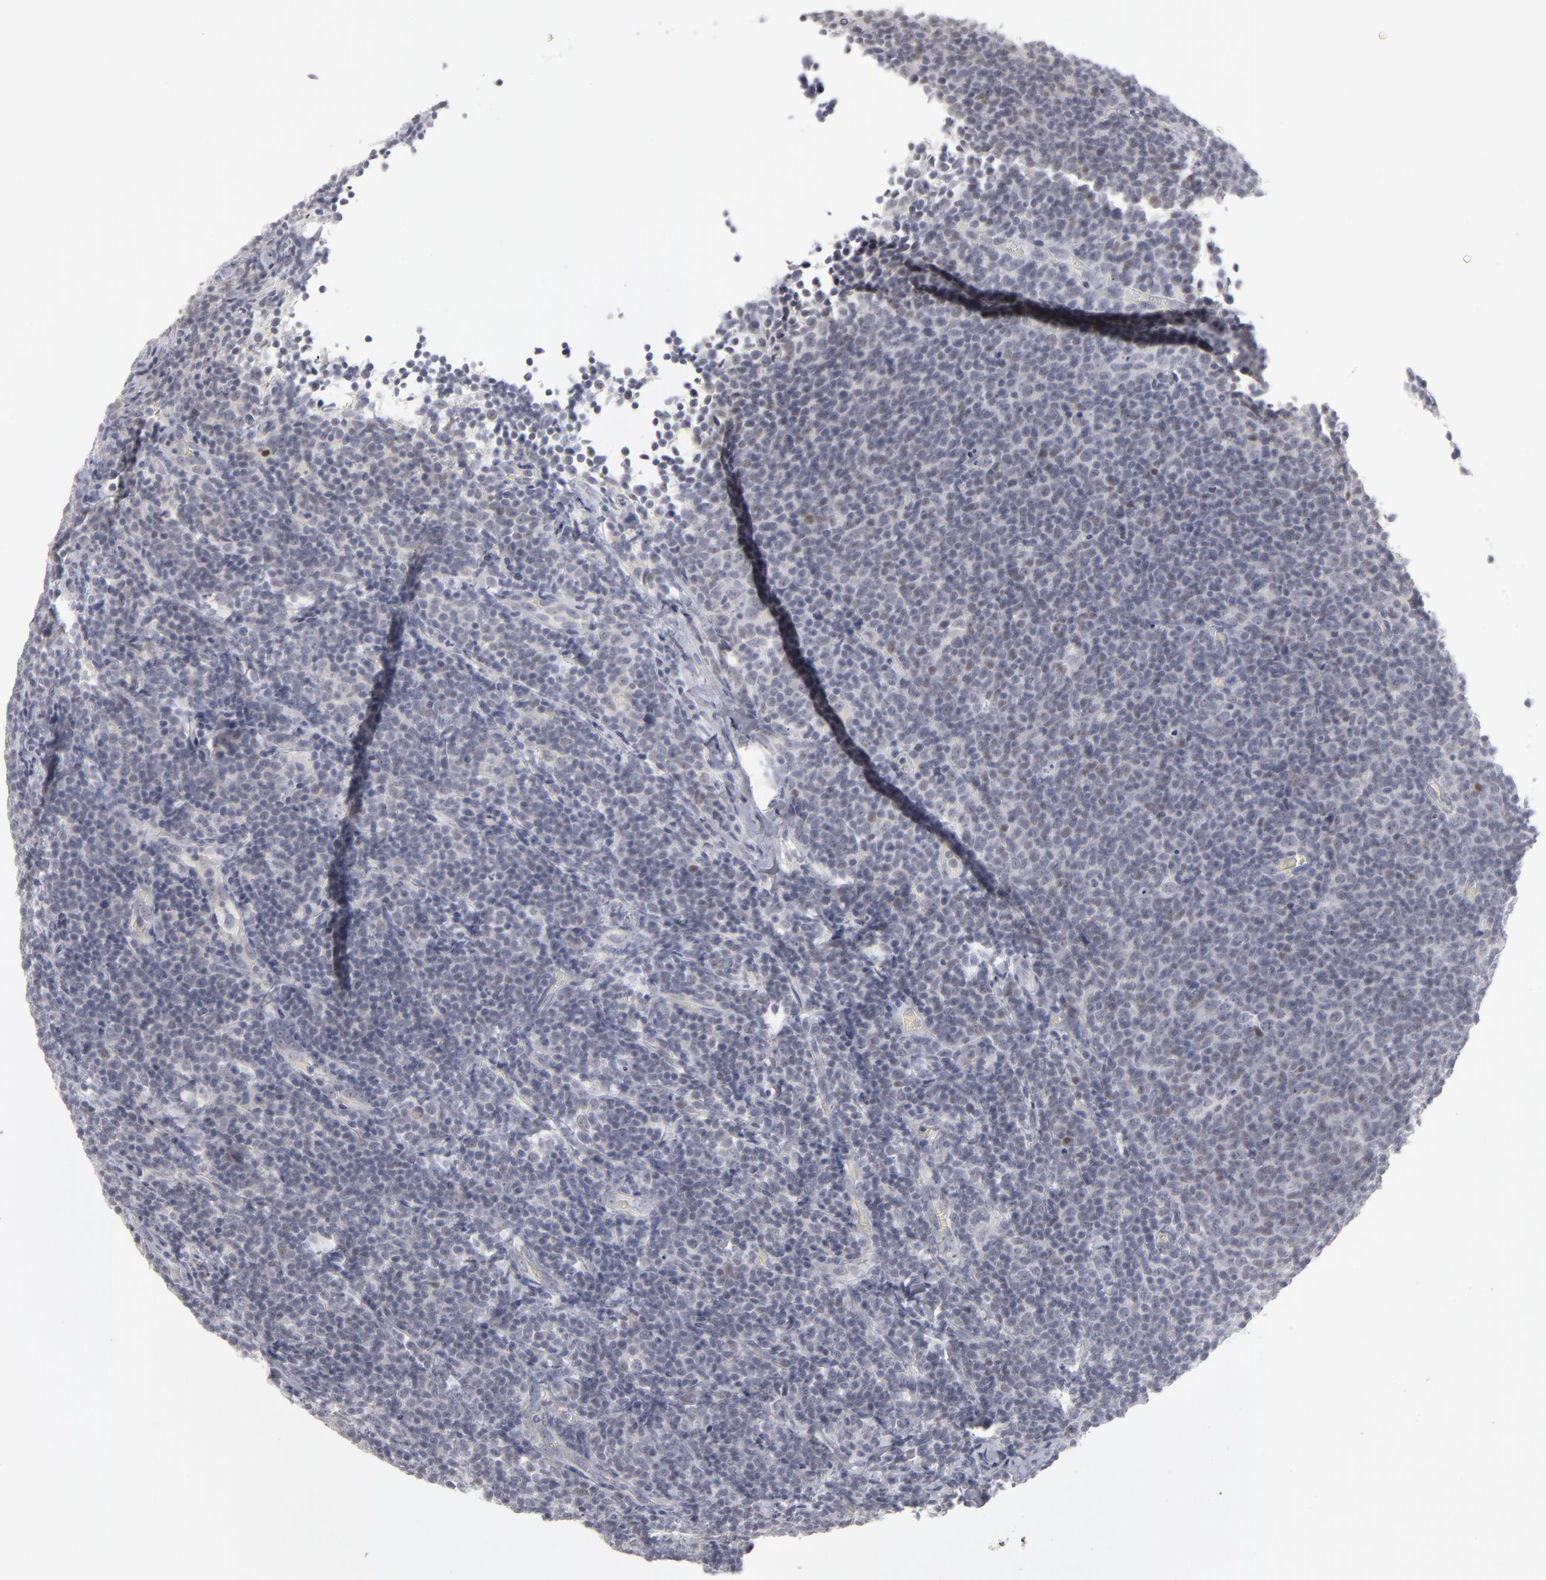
{"staining": {"intensity": "negative", "quantity": "none", "location": "none"}, "tissue": "lymphoma", "cell_type": "Tumor cells", "image_type": "cancer", "snomed": [{"axis": "morphology", "description": "Malignant lymphoma, non-Hodgkin's type, Low grade"}, {"axis": "topography", "description": "Lymph node"}], "caption": "There is no significant staining in tumor cells of malignant lymphoma, non-Hodgkin's type (low-grade).", "gene": "KIAA1210", "patient": {"sex": "male", "age": 74}}